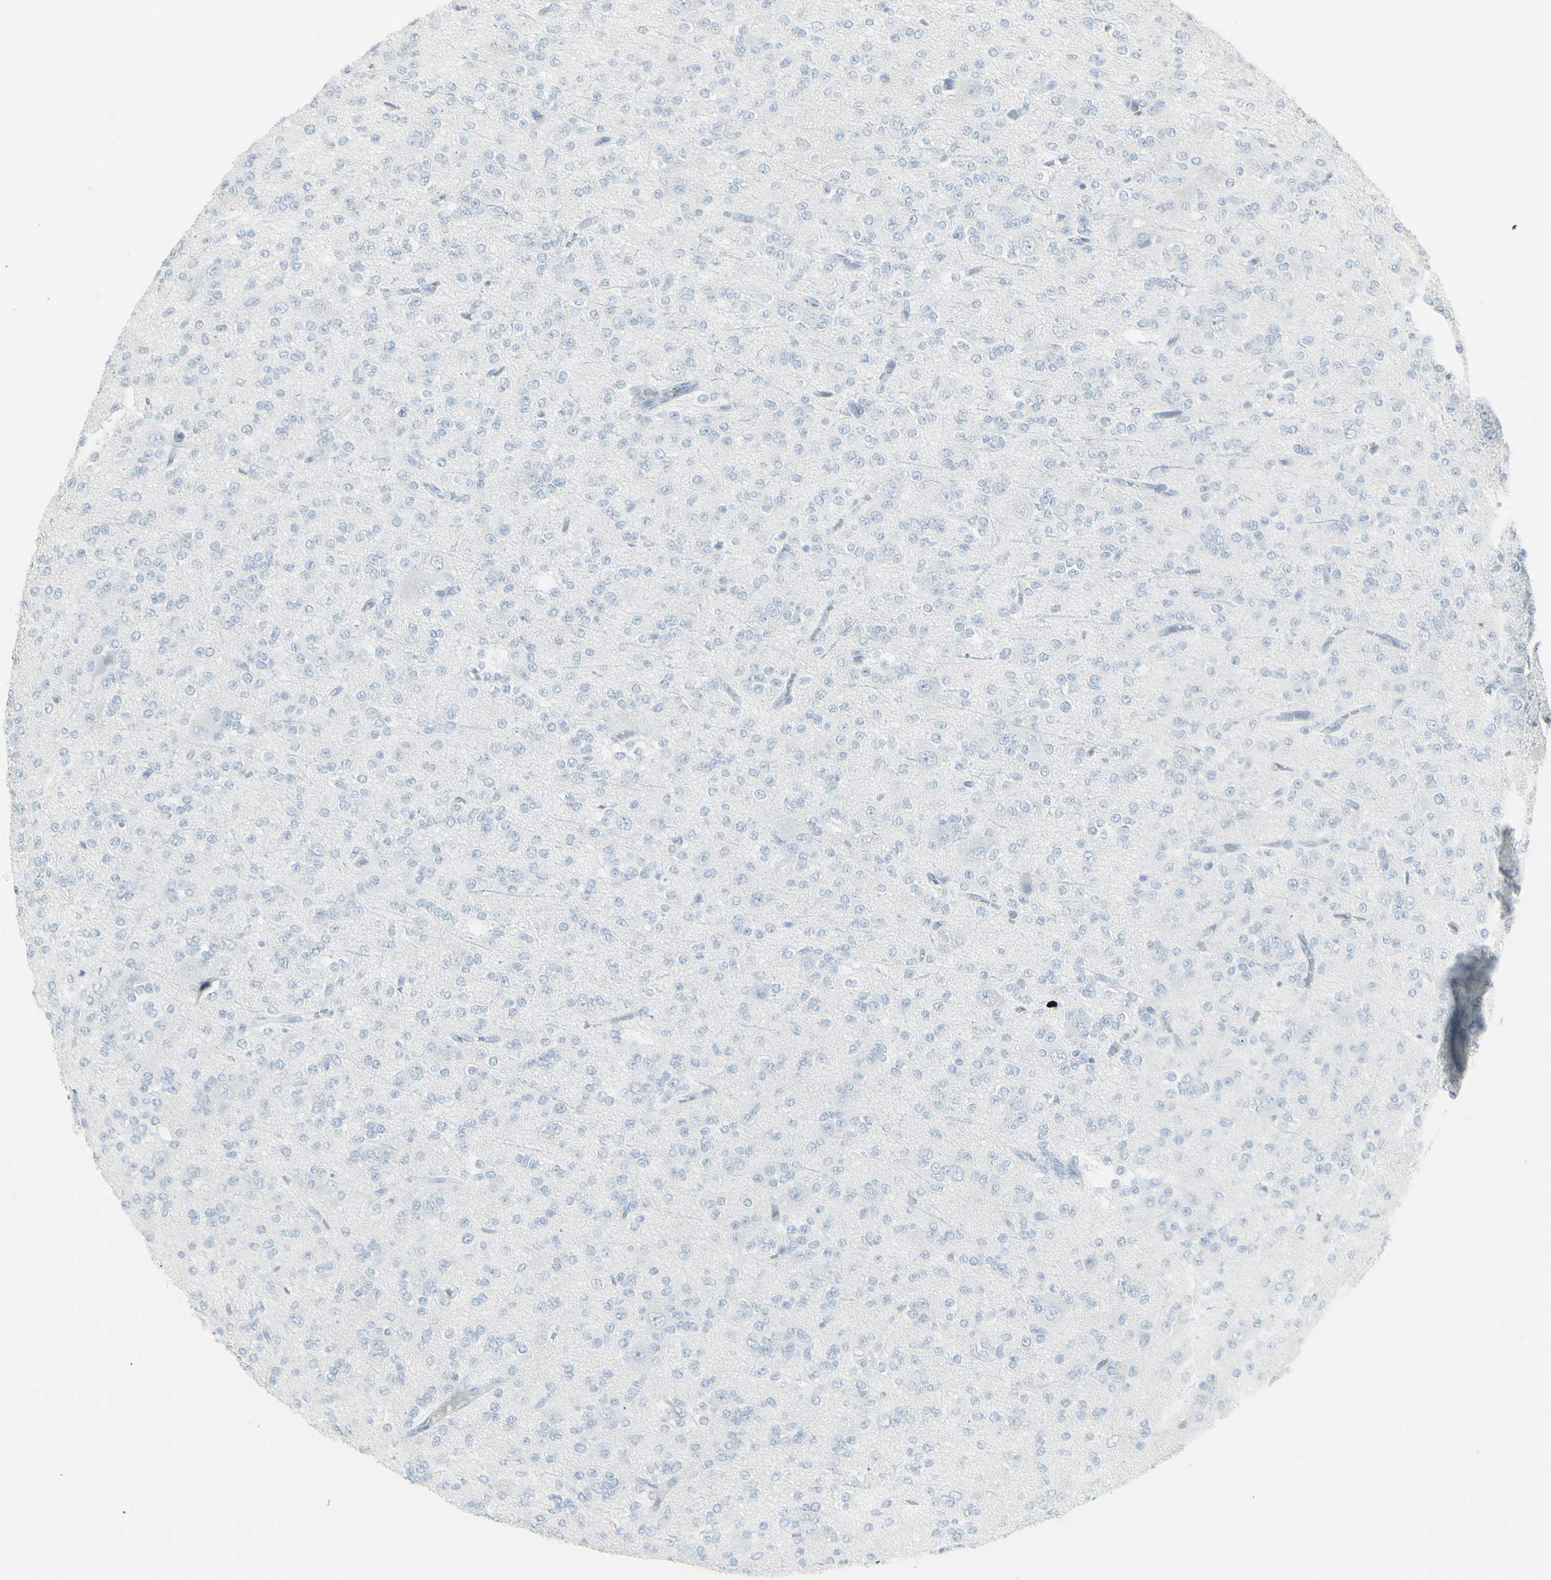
{"staining": {"intensity": "negative", "quantity": "none", "location": "none"}, "tissue": "glioma", "cell_type": "Tumor cells", "image_type": "cancer", "snomed": [{"axis": "morphology", "description": "Glioma, malignant, Low grade"}, {"axis": "topography", "description": "Brain"}], "caption": "Human glioma stained for a protein using immunohistochemistry exhibits no expression in tumor cells.", "gene": "YBX2", "patient": {"sex": "male", "age": 38}}